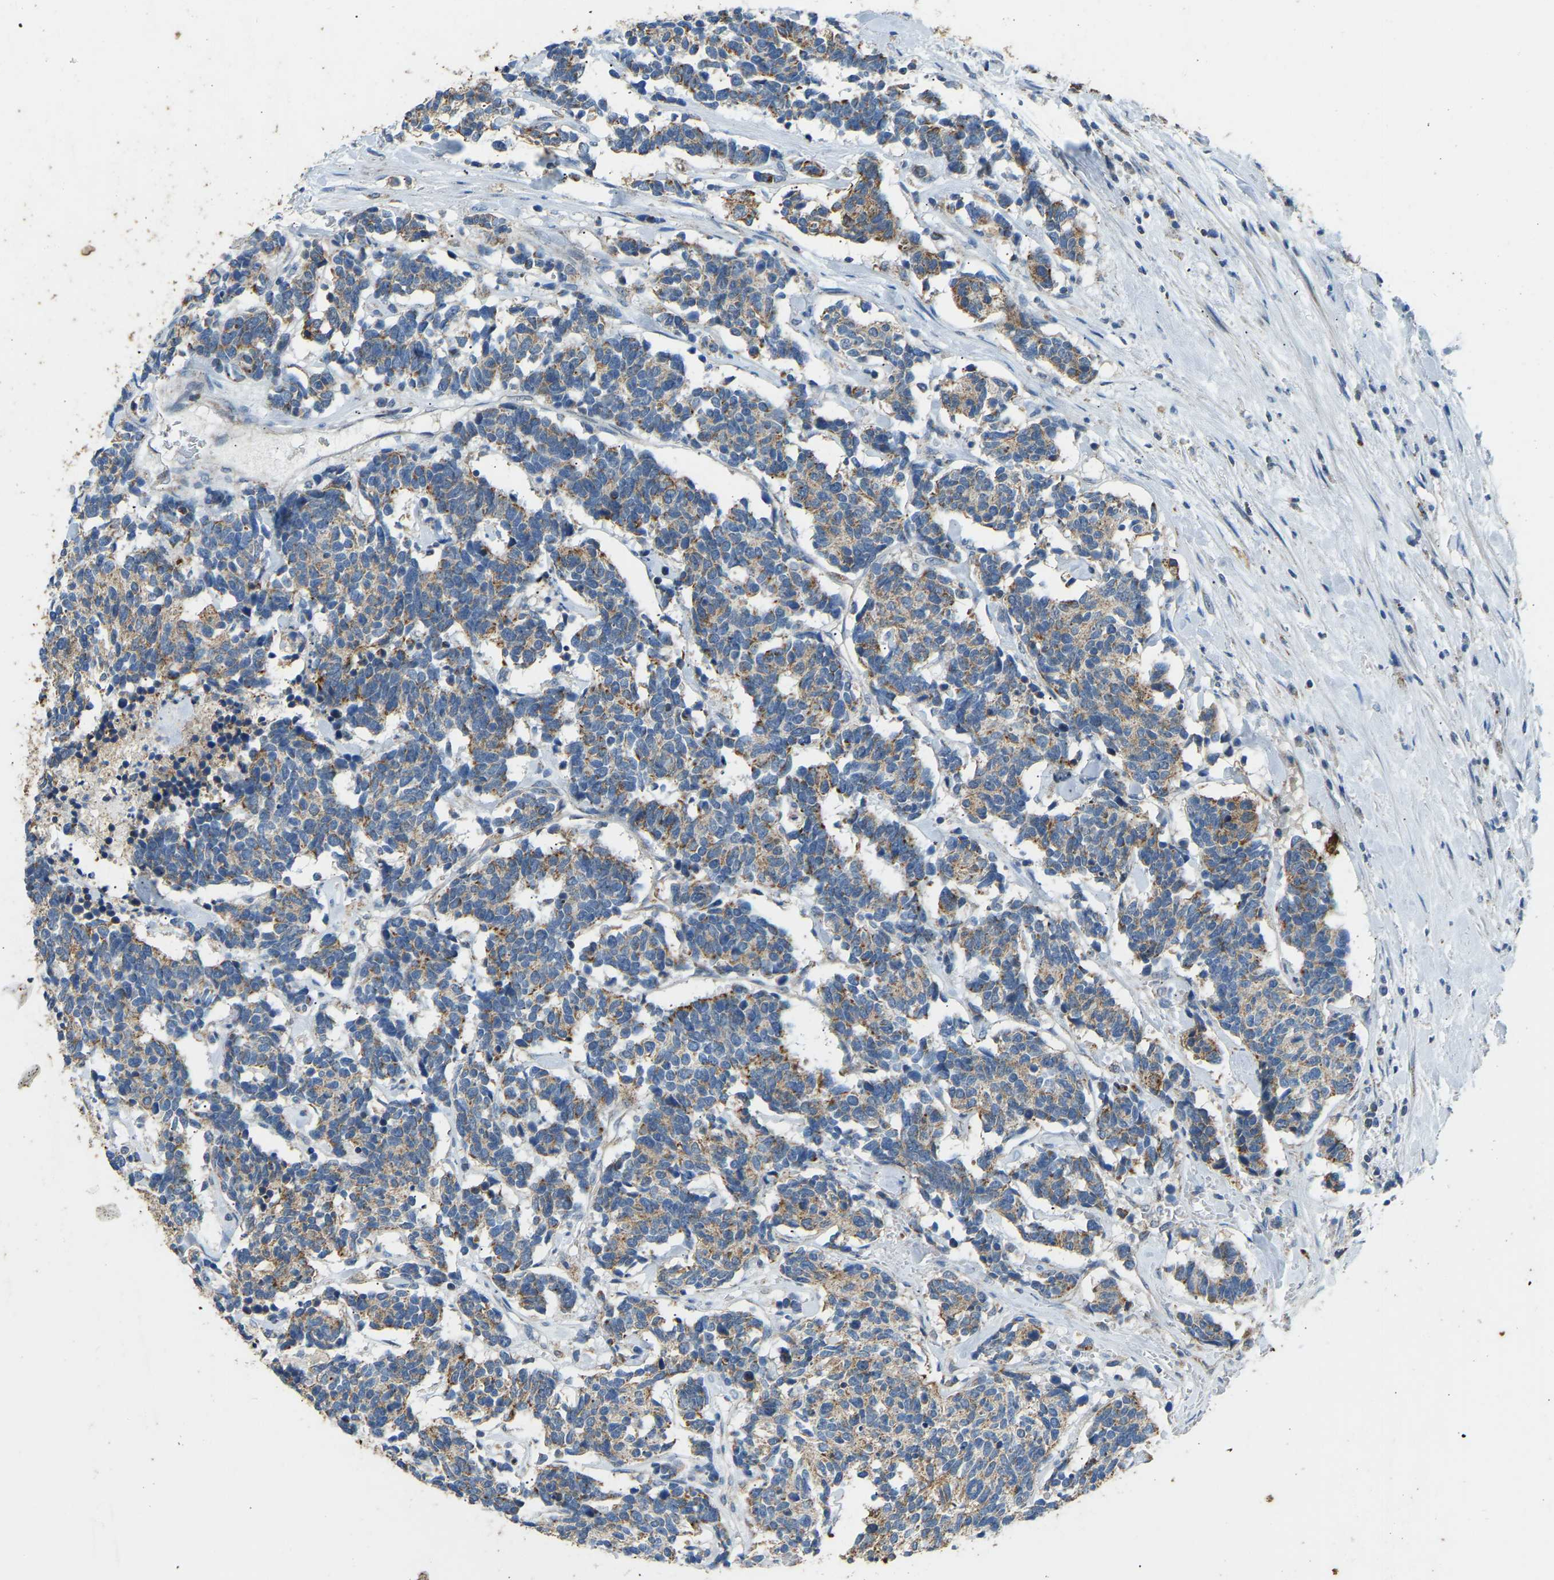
{"staining": {"intensity": "moderate", "quantity": ">75%", "location": "cytoplasmic/membranous"}, "tissue": "carcinoid", "cell_type": "Tumor cells", "image_type": "cancer", "snomed": [{"axis": "morphology", "description": "Carcinoma, NOS"}, {"axis": "morphology", "description": "Carcinoid, malignant, NOS"}, {"axis": "topography", "description": "Urinary bladder"}], "caption": "Immunohistochemical staining of human carcinoid exhibits medium levels of moderate cytoplasmic/membranous protein positivity in approximately >75% of tumor cells. The staining is performed using DAB brown chromogen to label protein expression. The nuclei are counter-stained blue using hematoxylin.", "gene": "ZNF200", "patient": {"sex": "male", "age": 57}}